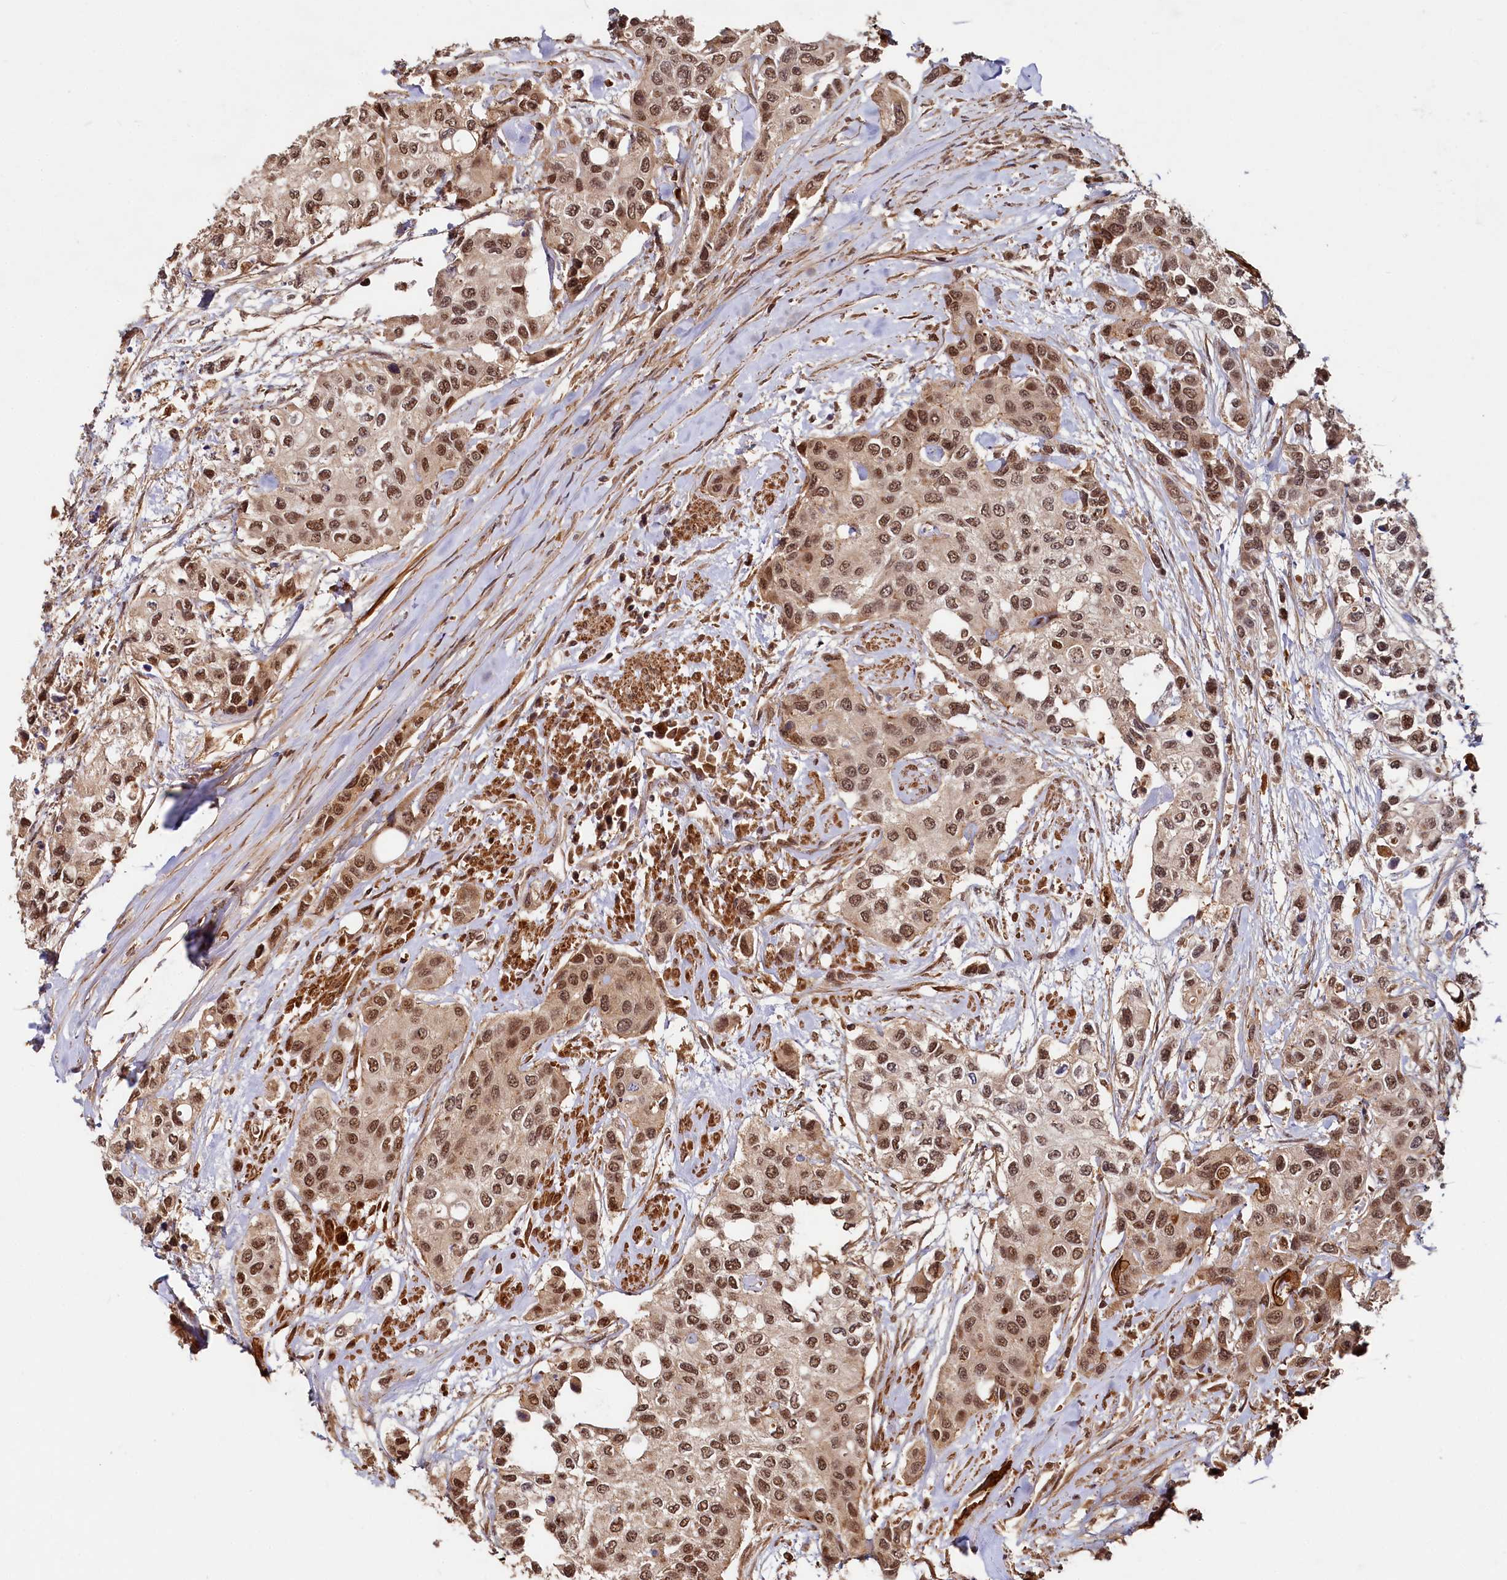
{"staining": {"intensity": "moderate", "quantity": ">75%", "location": "cytoplasmic/membranous,nuclear"}, "tissue": "urothelial cancer", "cell_type": "Tumor cells", "image_type": "cancer", "snomed": [{"axis": "morphology", "description": "Normal tissue, NOS"}, {"axis": "morphology", "description": "Urothelial carcinoma, High grade"}, {"axis": "topography", "description": "Vascular tissue"}, {"axis": "topography", "description": "Urinary bladder"}], "caption": "Urothelial carcinoma (high-grade) tissue exhibits moderate cytoplasmic/membranous and nuclear expression in approximately >75% of tumor cells, visualized by immunohistochemistry. Using DAB (3,3'-diaminobenzidine) (brown) and hematoxylin (blue) stains, captured at high magnification using brightfield microscopy.", "gene": "TRIM23", "patient": {"sex": "female", "age": 56}}